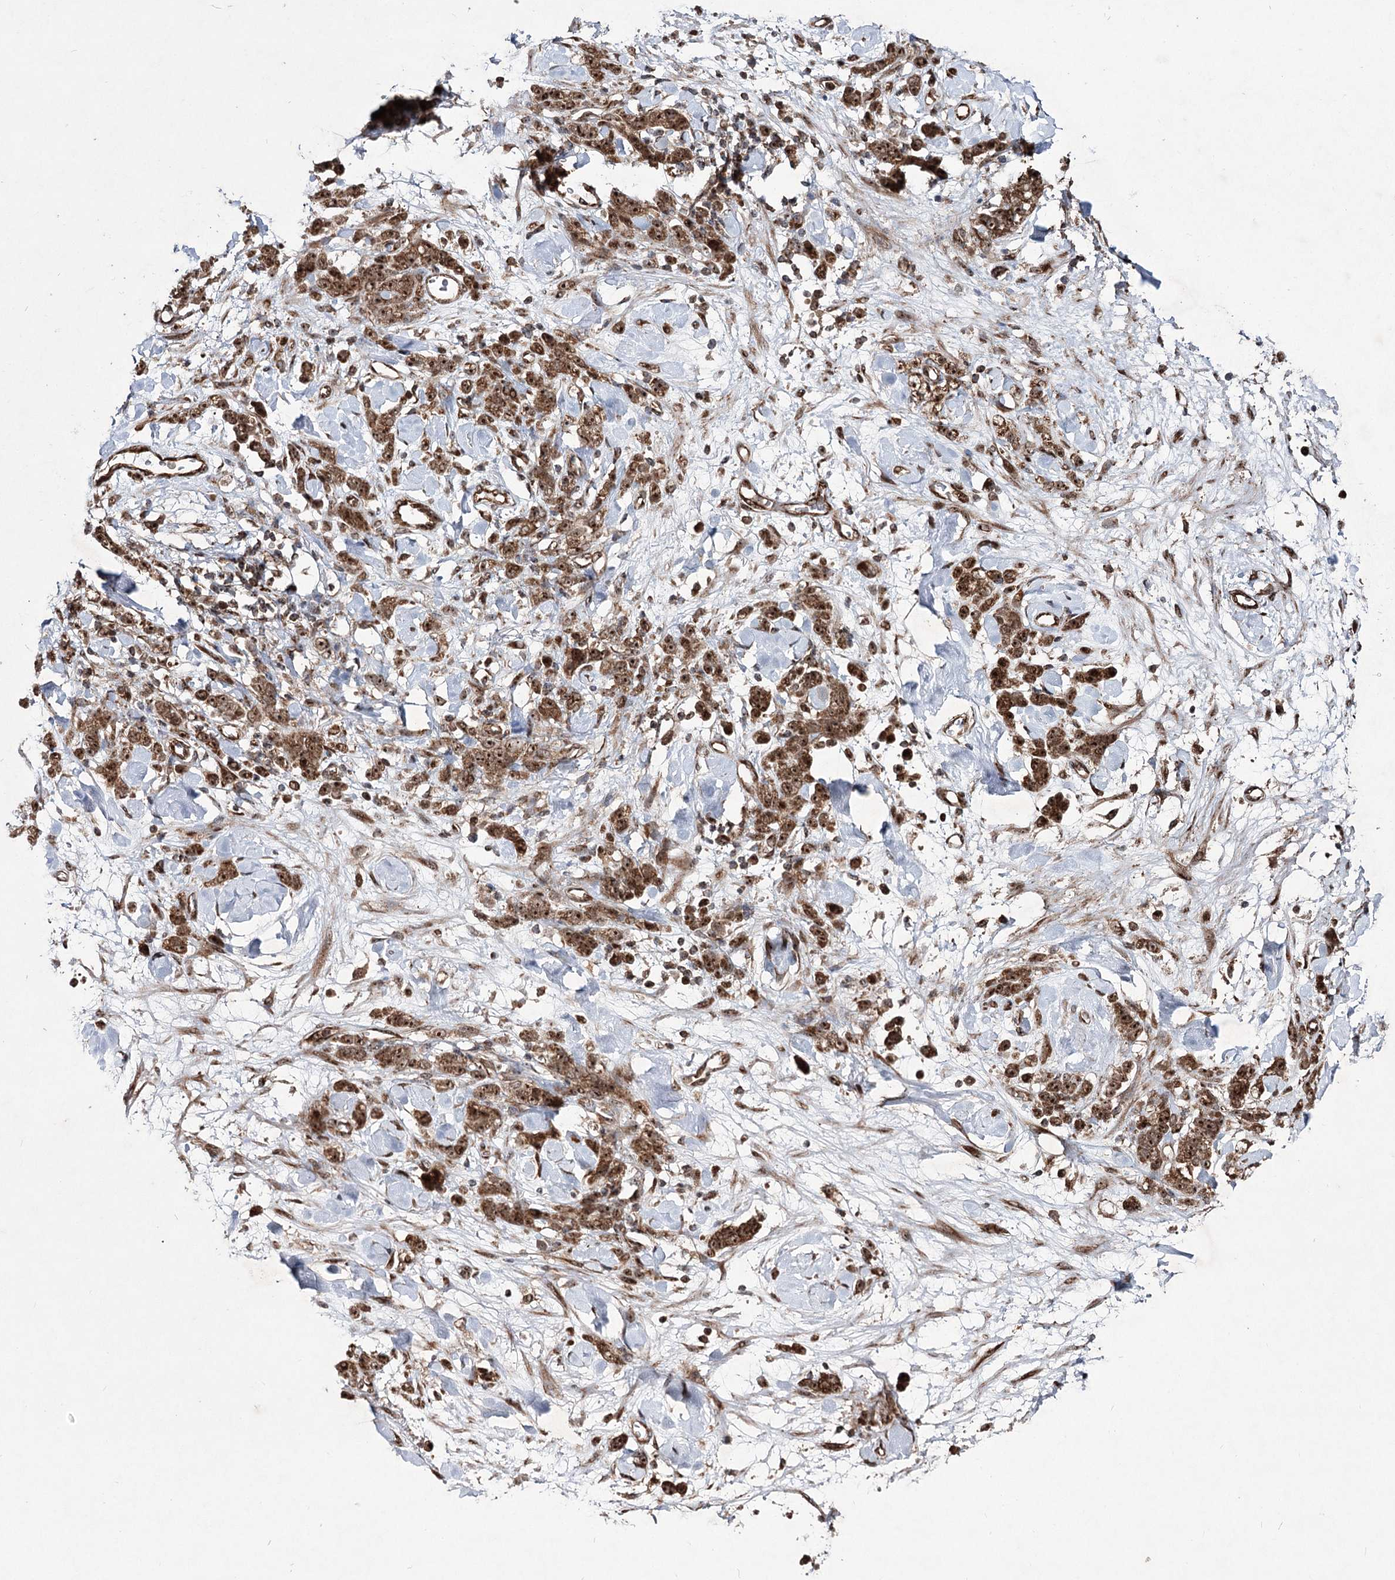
{"staining": {"intensity": "strong", "quantity": ">75%", "location": "cytoplasmic/membranous,nuclear"}, "tissue": "stomach cancer", "cell_type": "Tumor cells", "image_type": "cancer", "snomed": [{"axis": "morphology", "description": "Normal tissue, NOS"}, {"axis": "morphology", "description": "Adenocarcinoma, NOS"}, {"axis": "topography", "description": "Stomach"}], "caption": "Tumor cells reveal high levels of strong cytoplasmic/membranous and nuclear positivity in about >75% of cells in stomach cancer.", "gene": "SERINC5", "patient": {"sex": "male", "age": 82}}